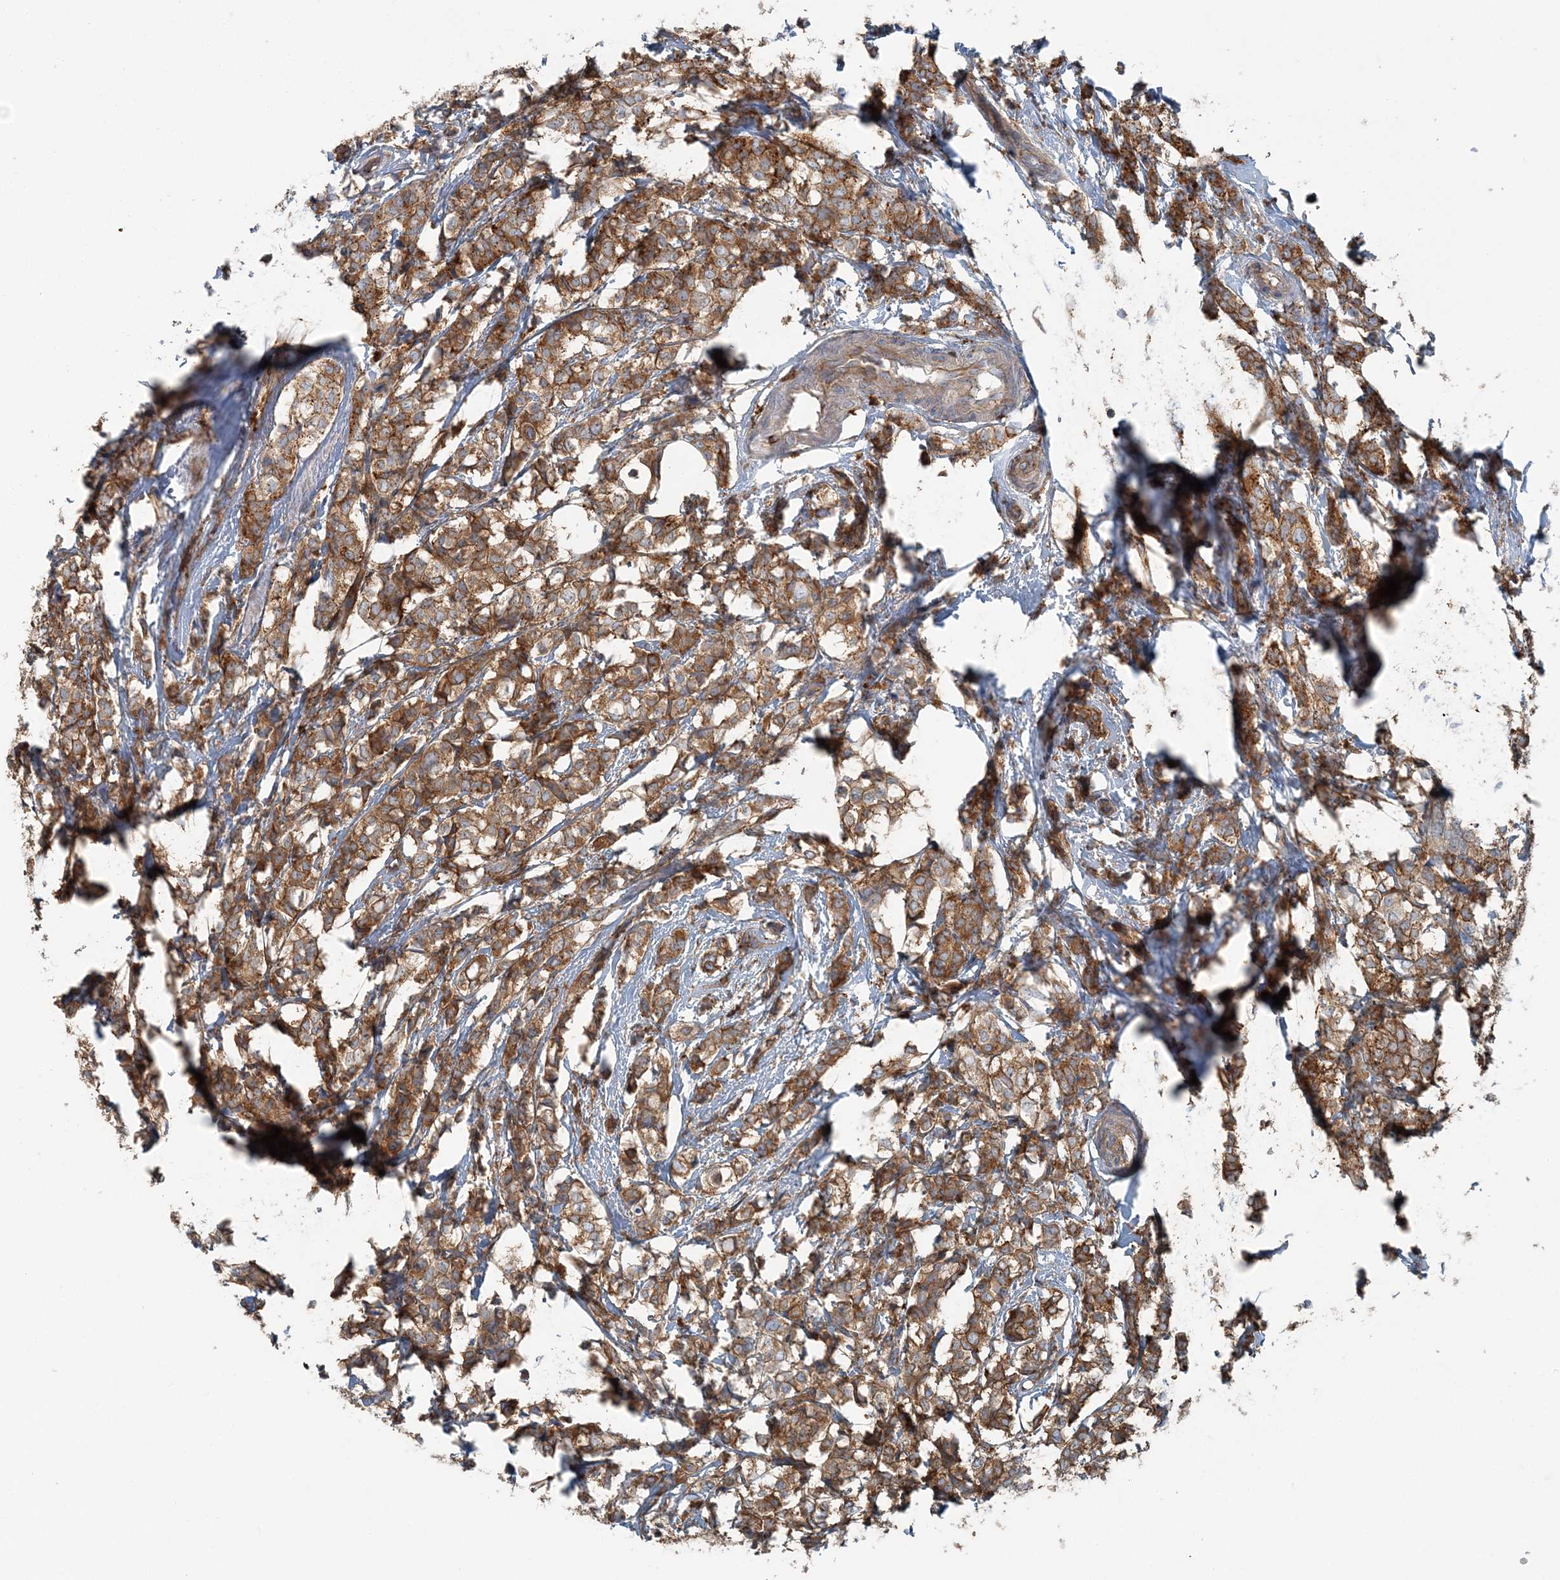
{"staining": {"intensity": "moderate", "quantity": ">75%", "location": "cytoplasmic/membranous"}, "tissue": "breast cancer", "cell_type": "Tumor cells", "image_type": "cancer", "snomed": [{"axis": "morphology", "description": "Lobular carcinoma"}, {"axis": "topography", "description": "Breast"}], "caption": "Brown immunohistochemical staining in breast cancer reveals moderate cytoplasmic/membranous expression in approximately >75% of tumor cells.", "gene": "SNX2", "patient": {"sex": "female", "age": 60}}